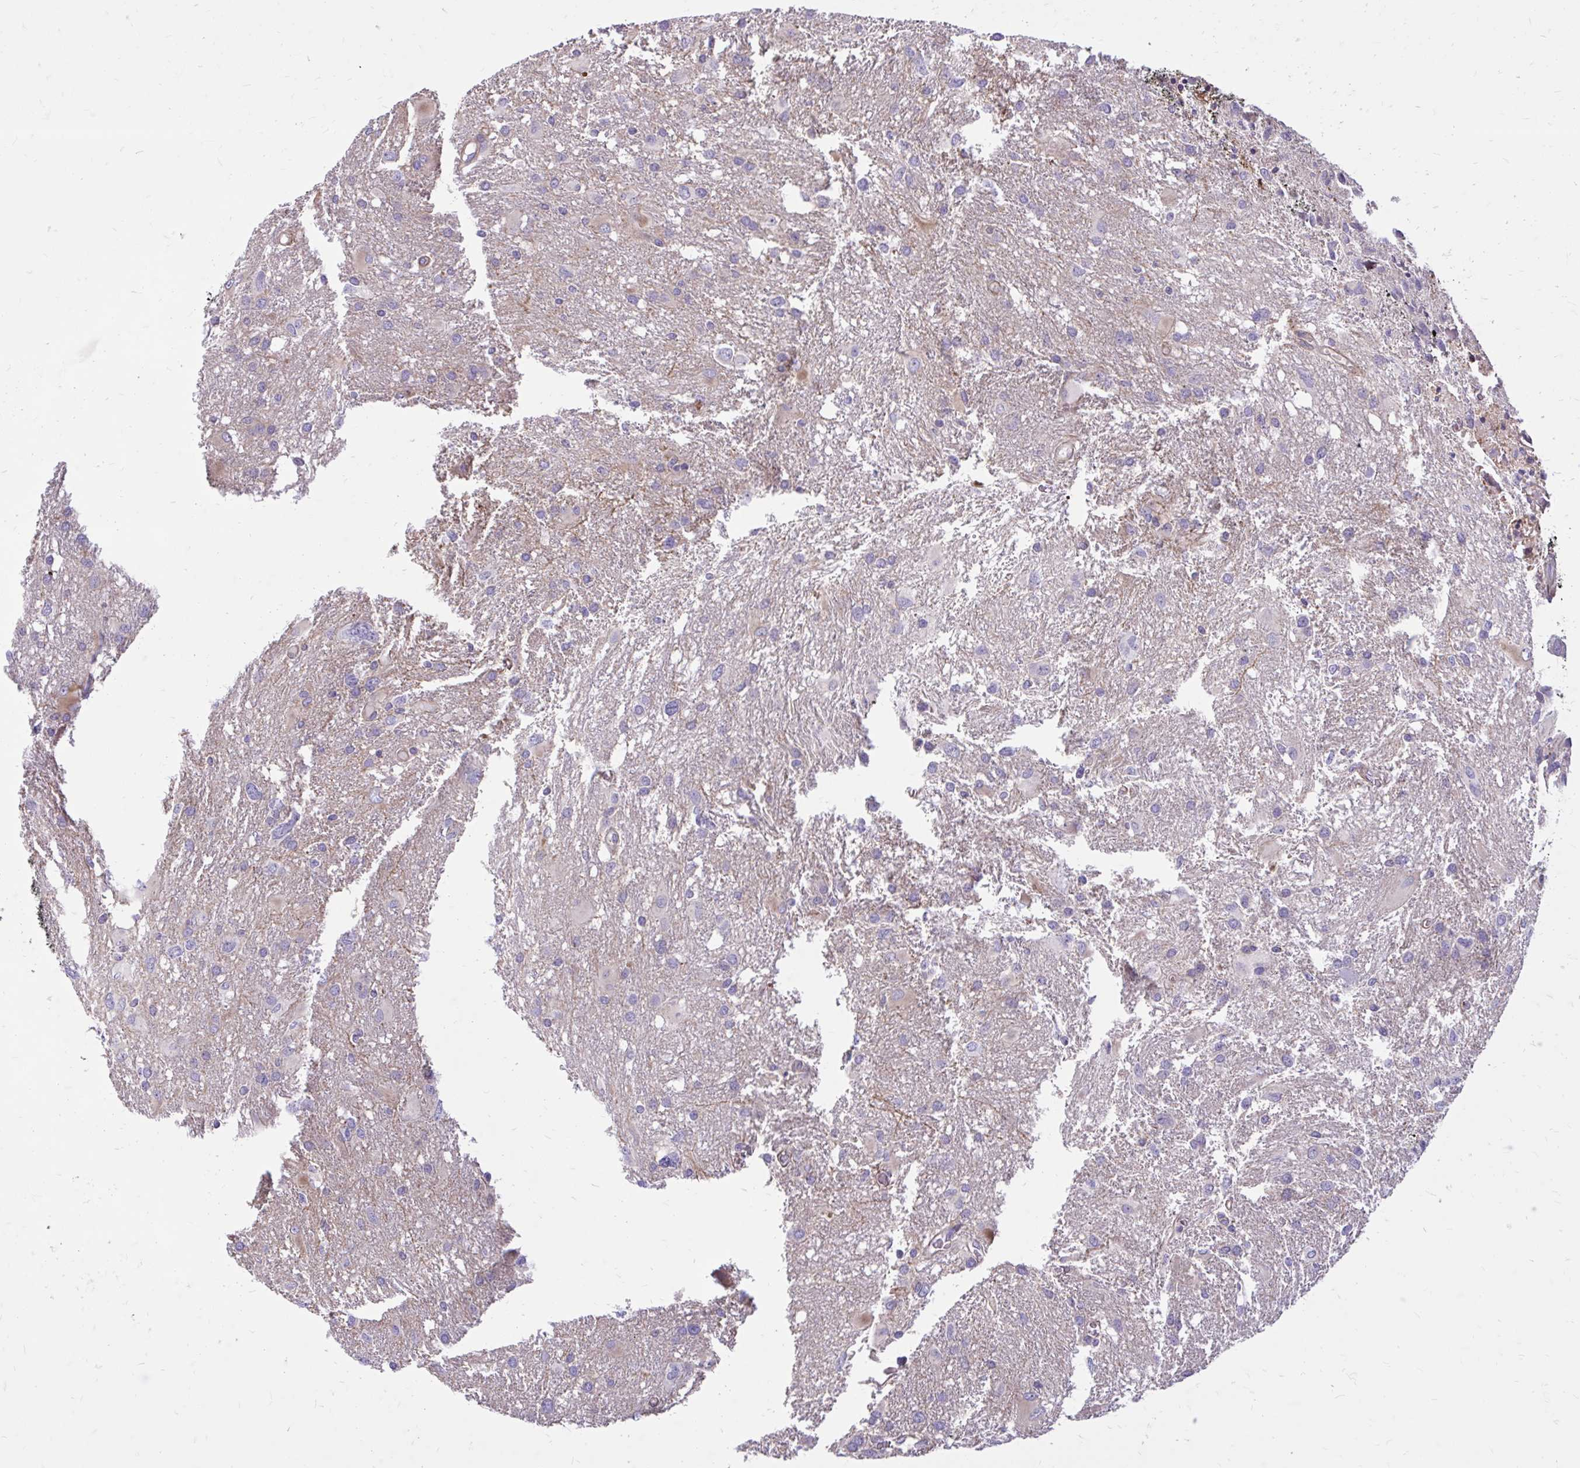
{"staining": {"intensity": "negative", "quantity": "none", "location": "none"}, "tissue": "glioma", "cell_type": "Tumor cells", "image_type": "cancer", "snomed": [{"axis": "morphology", "description": "Glioma, malignant, High grade"}, {"axis": "topography", "description": "Brain"}], "caption": "Malignant high-grade glioma was stained to show a protein in brown. There is no significant staining in tumor cells. (Immunohistochemistry, brightfield microscopy, high magnification).", "gene": "FAP", "patient": {"sex": "male", "age": 53}}